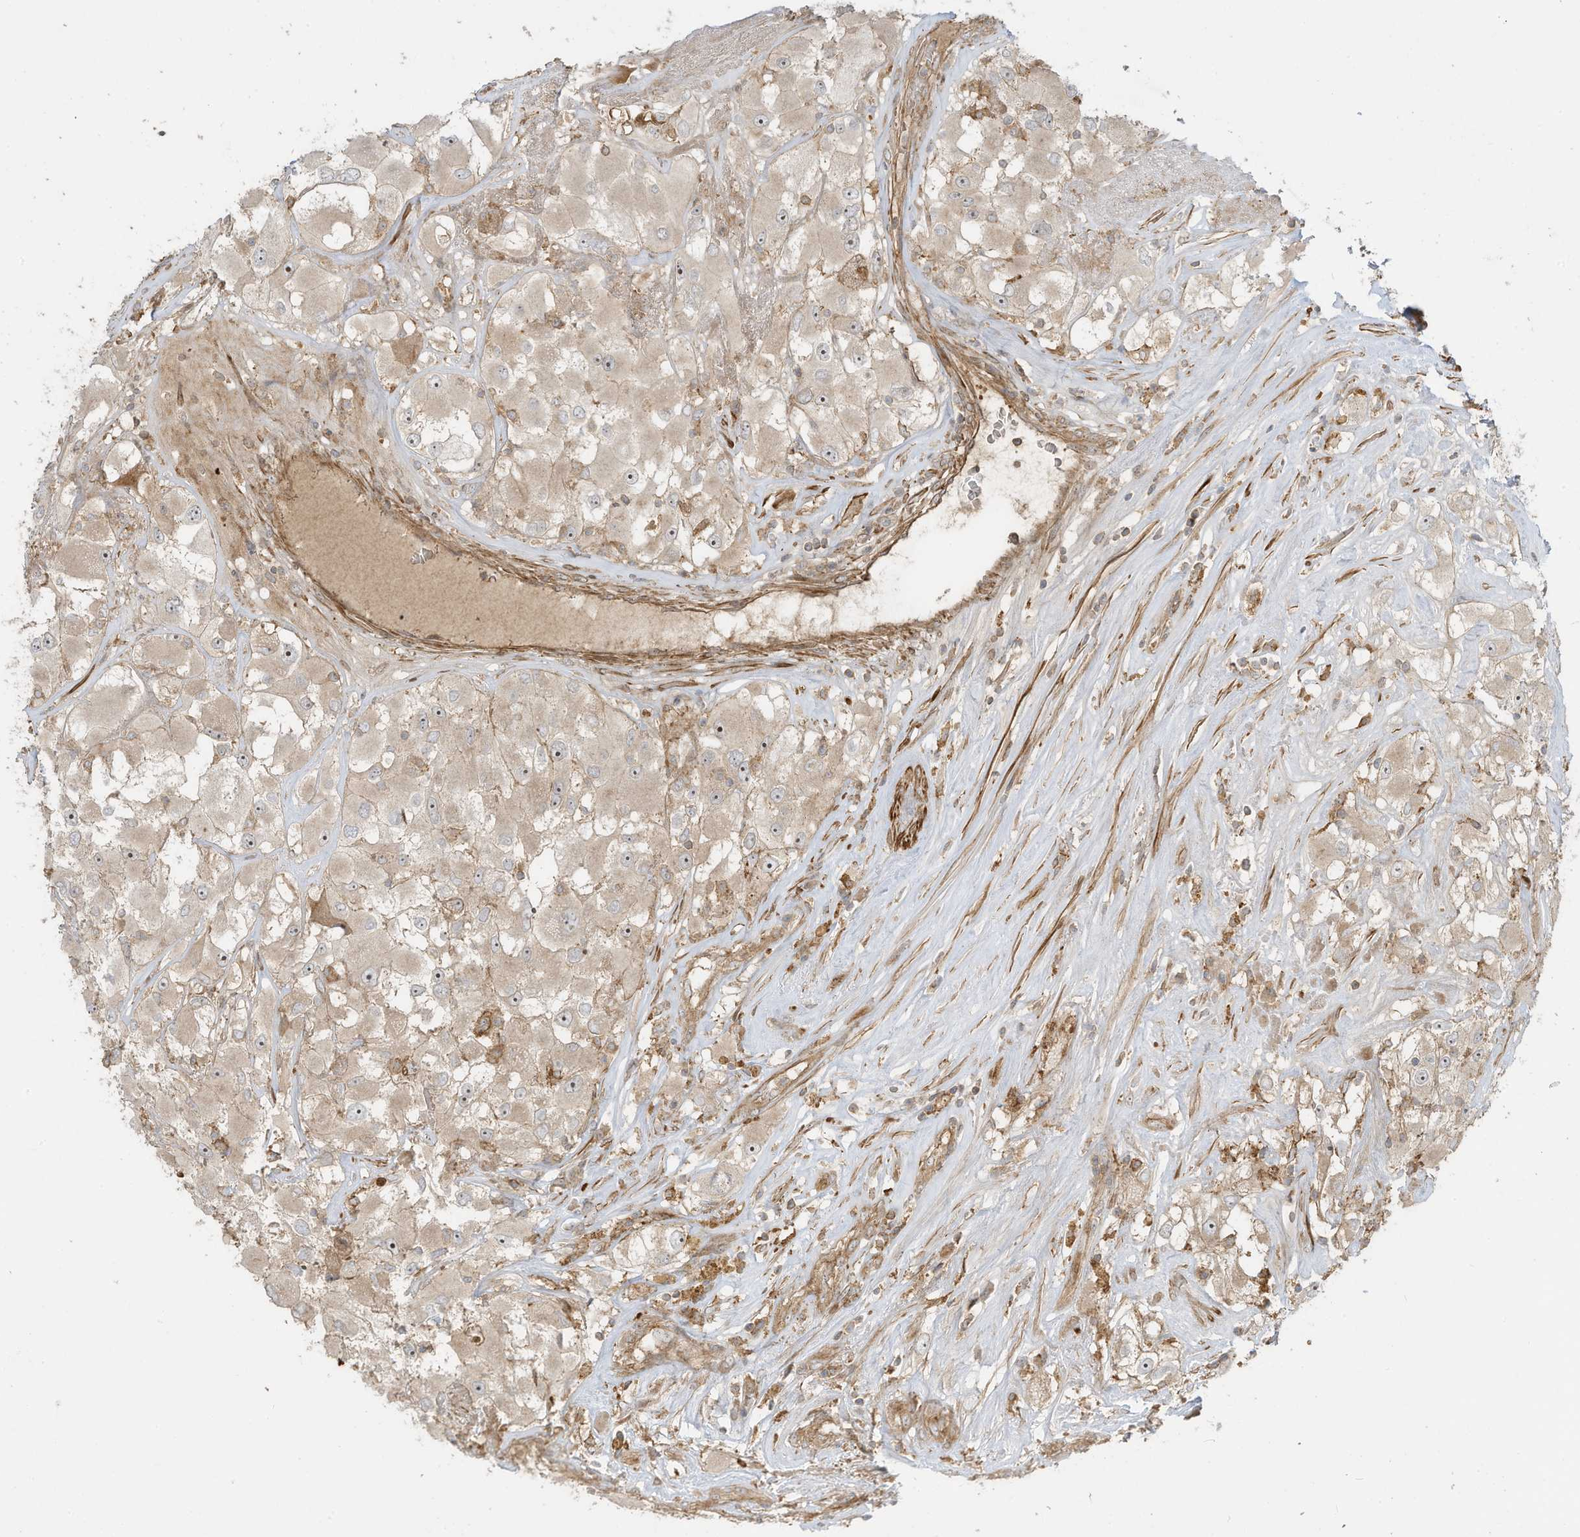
{"staining": {"intensity": "moderate", "quantity": "25%-75%", "location": "cytoplasmic/membranous"}, "tissue": "renal cancer", "cell_type": "Tumor cells", "image_type": "cancer", "snomed": [{"axis": "morphology", "description": "Adenocarcinoma, NOS"}, {"axis": "topography", "description": "Kidney"}], "caption": "A brown stain highlights moderate cytoplasmic/membranous expression of a protein in renal cancer tumor cells.", "gene": "ENTR1", "patient": {"sex": "female", "age": 52}}